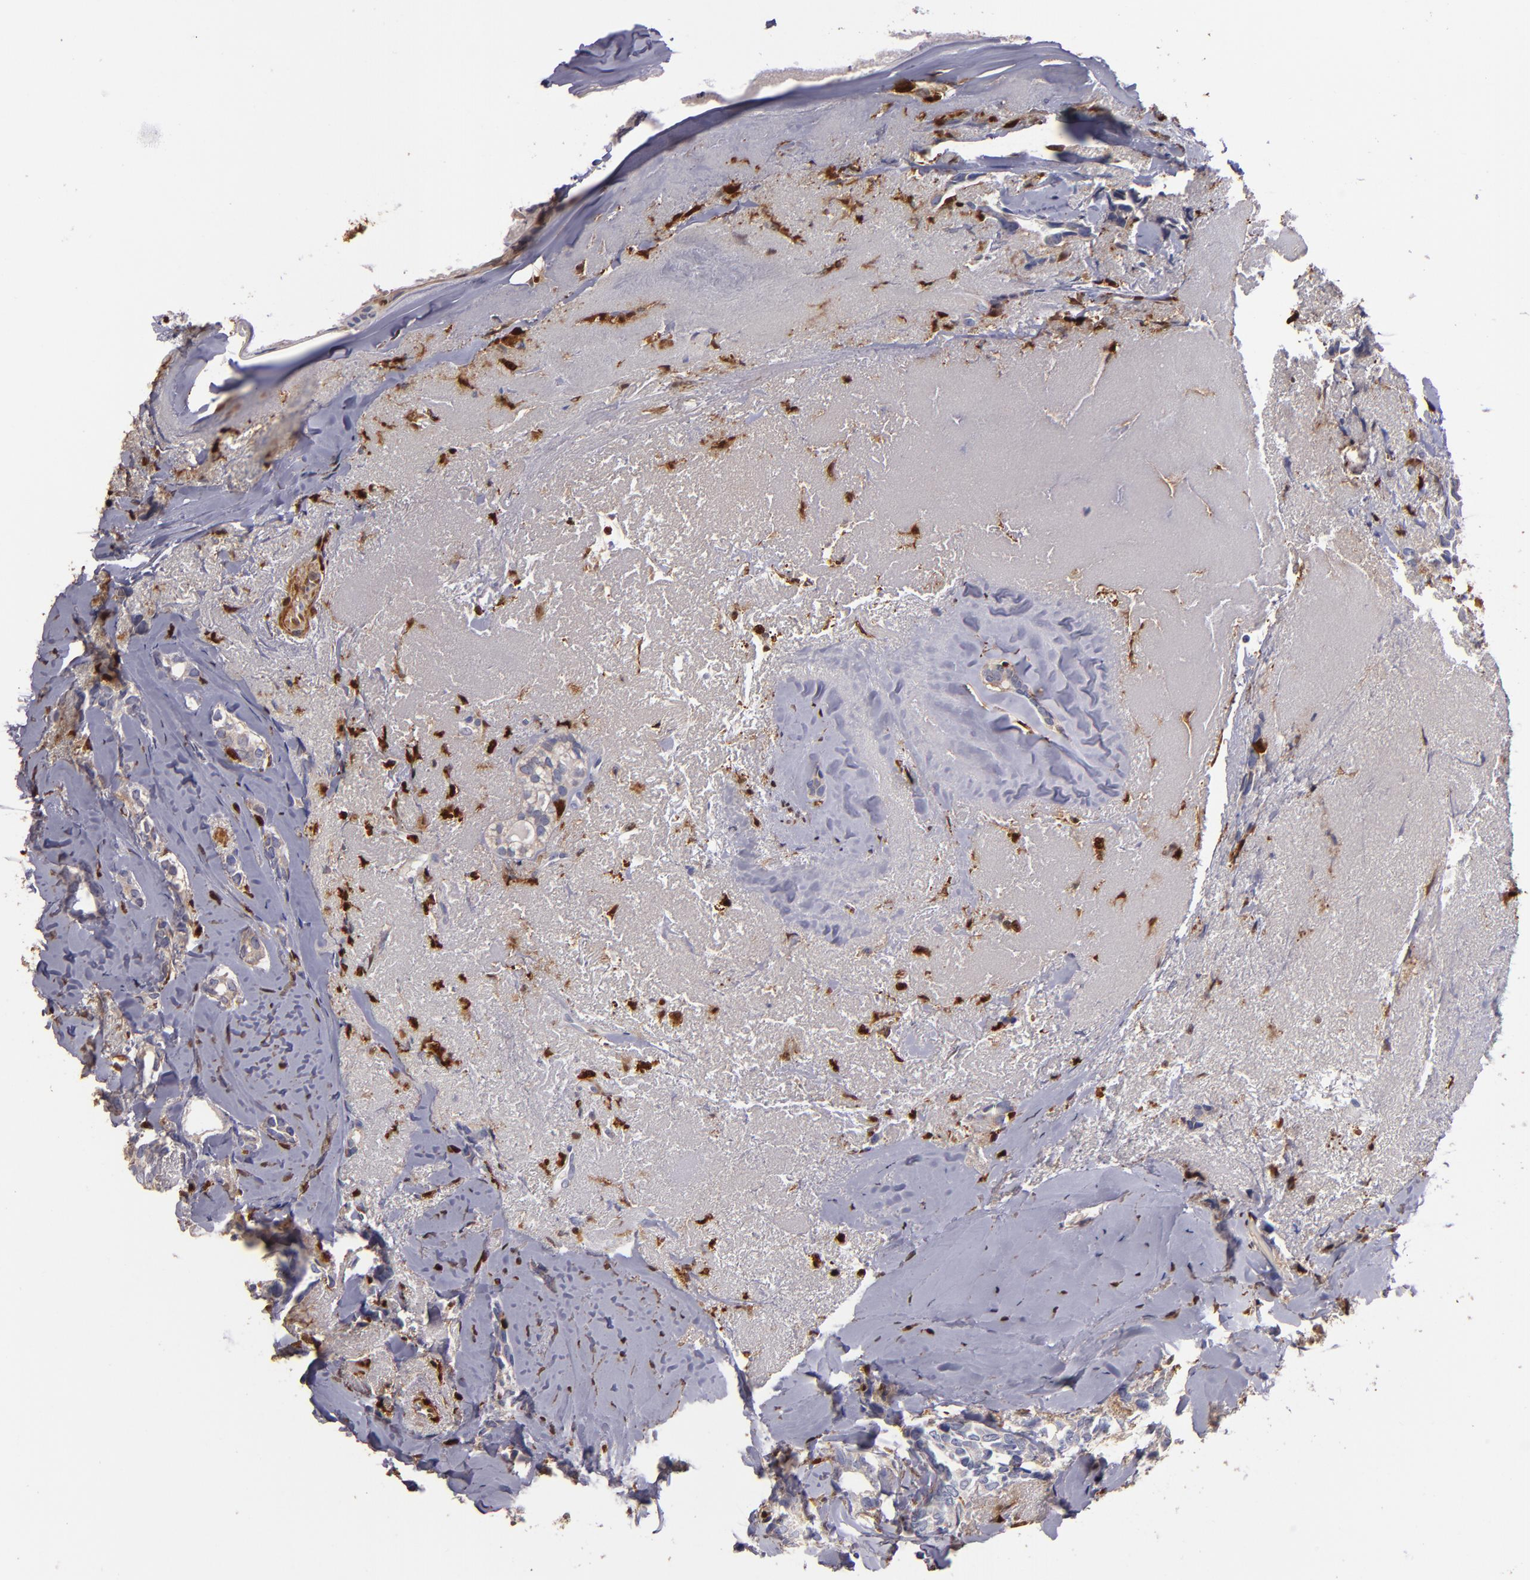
{"staining": {"intensity": "weak", "quantity": "25%-75%", "location": "cytoplasmic/membranous"}, "tissue": "breast cancer", "cell_type": "Tumor cells", "image_type": "cancer", "snomed": [{"axis": "morphology", "description": "Duct carcinoma"}, {"axis": "topography", "description": "Breast"}], "caption": "Immunohistochemical staining of human breast cancer demonstrates weak cytoplasmic/membranous protein staining in approximately 25%-75% of tumor cells. (brown staining indicates protein expression, while blue staining denotes nuclei).", "gene": "S100A4", "patient": {"sex": "female", "age": 54}}